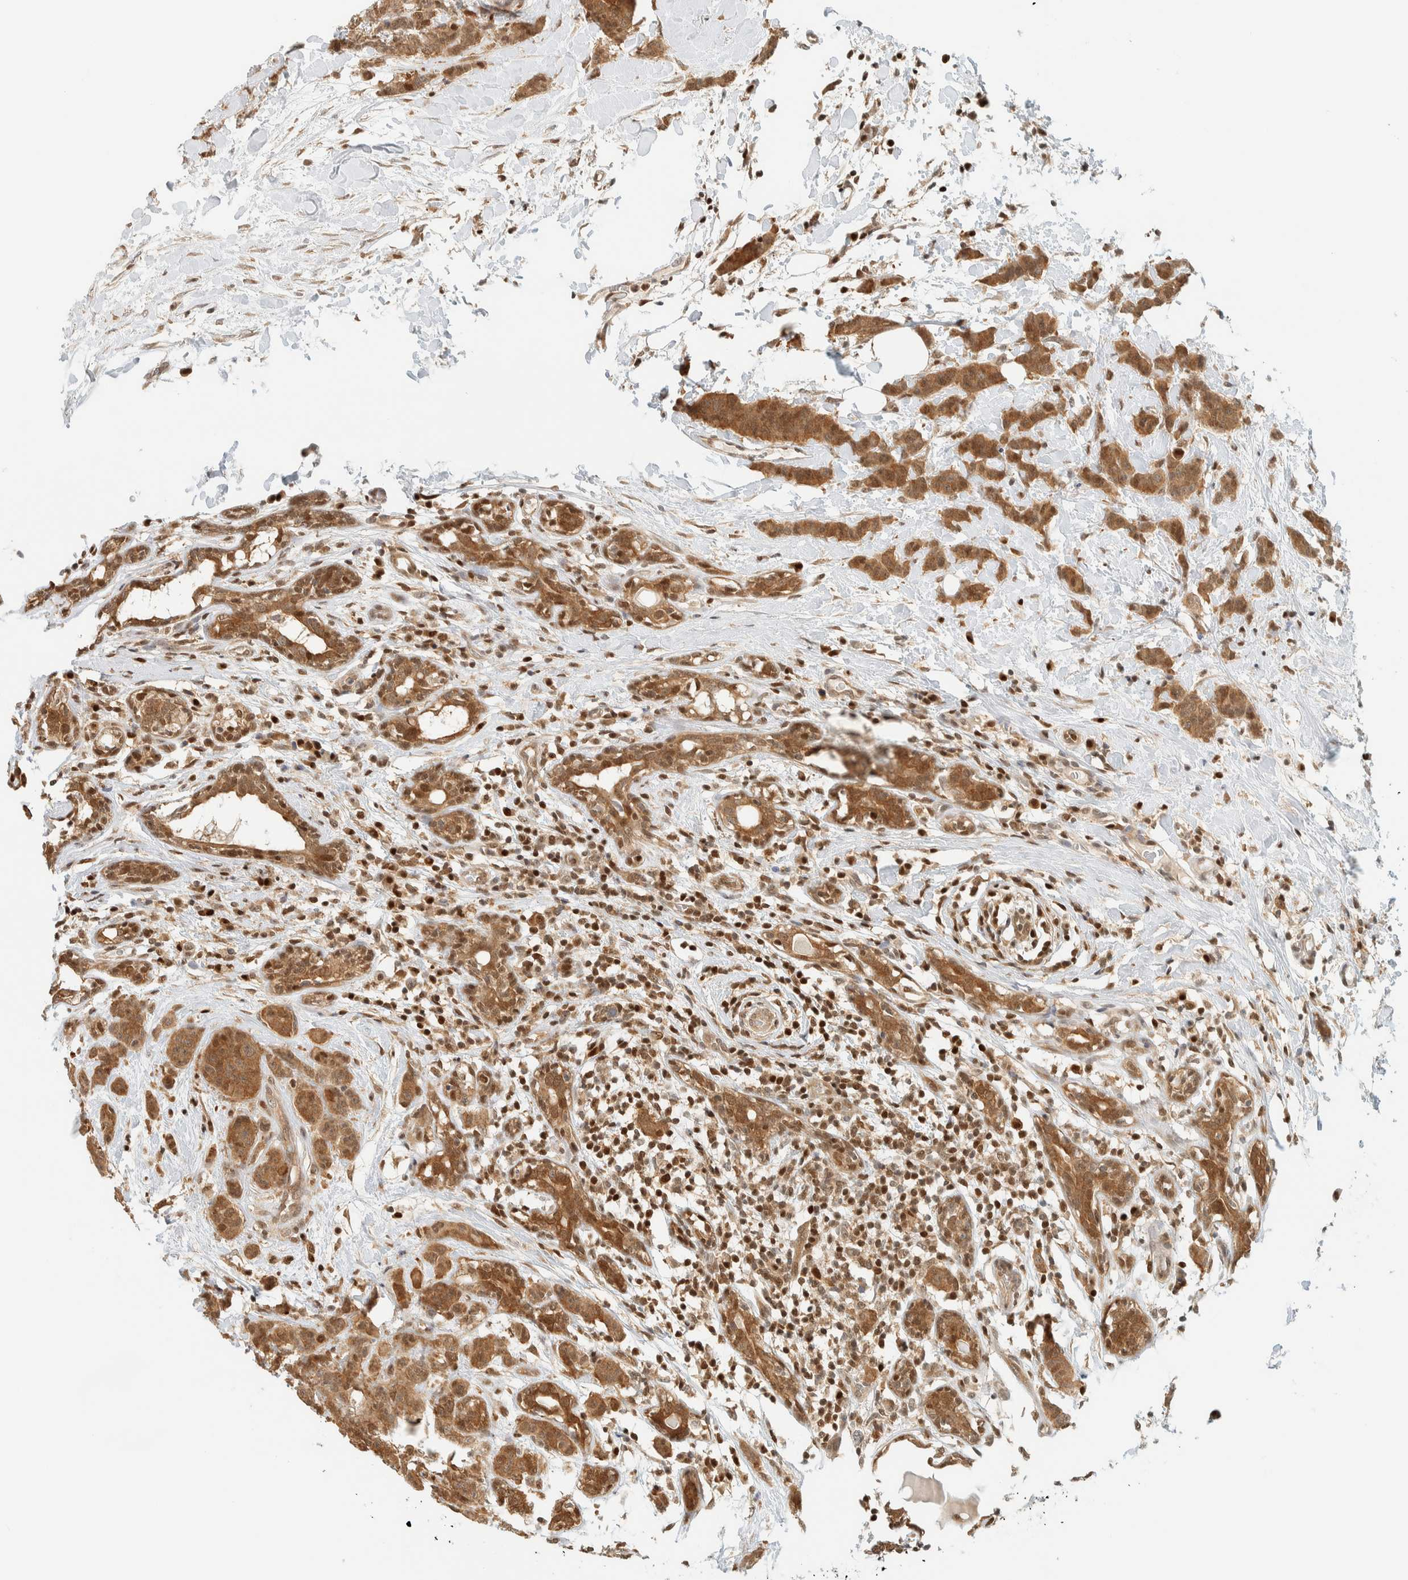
{"staining": {"intensity": "moderate", "quantity": ">75%", "location": "cytoplasmic/membranous"}, "tissue": "breast cancer", "cell_type": "Tumor cells", "image_type": "cancer", "snomed": [{"axis": "morphology", "description": "Normal tissue, NOS"}, {"axis": "morphology", "description": "Duct carcinoma"}, {"axis": "topography", "description": "Breast"}], "caption": "Moderate cytoplasmic/membranous staining is present in about >75% of tumor cells in breast cancer (invasive ductal carcinoma).", "gene": "ZBTB37", "patient": {"sex": "female", "age": 40}}